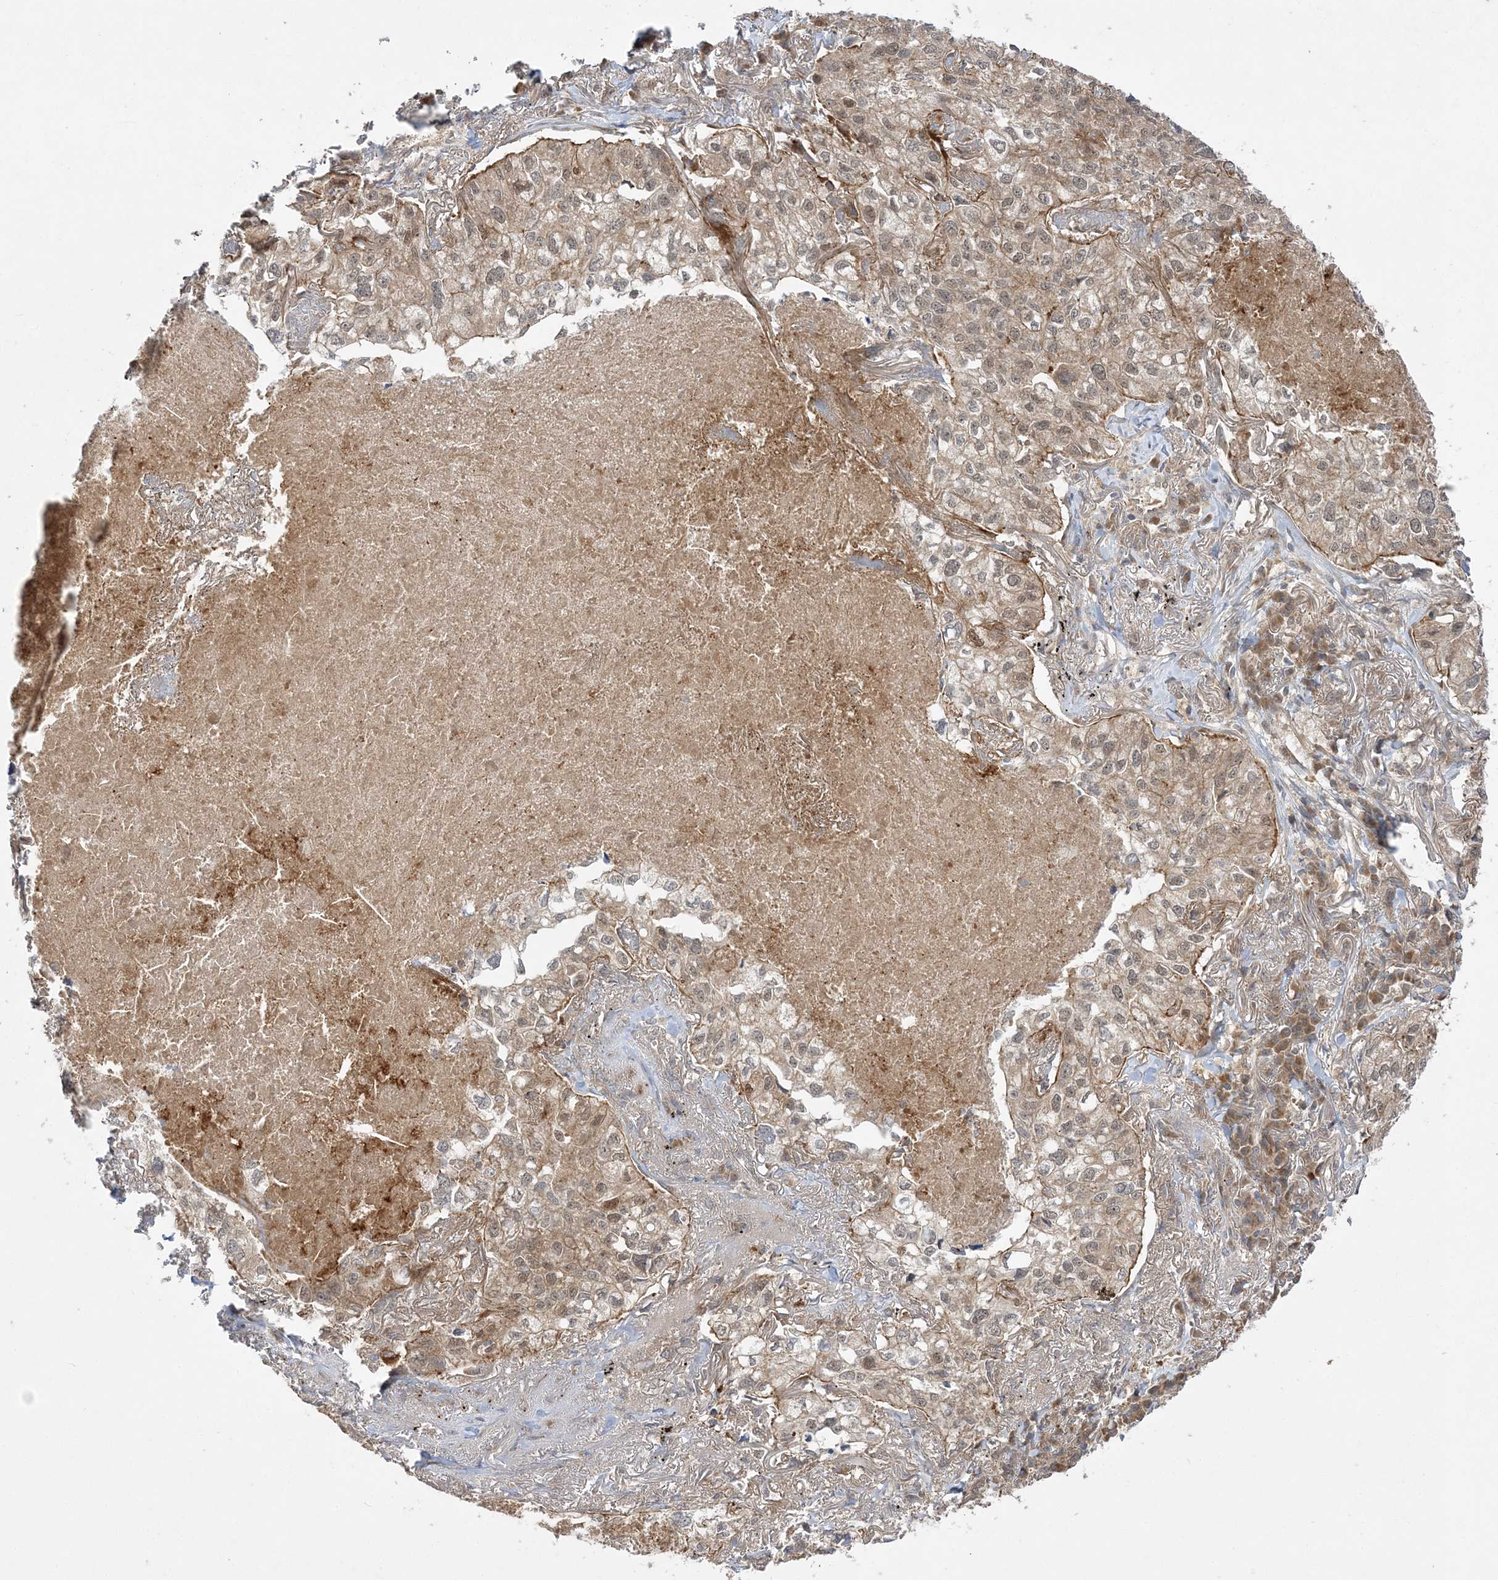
{"staining": {"intensity": "weak", "quantity": ">75%", "location": "cytoplasmic/membranous,nuclear"}, "tissue": "lung cancer", "cell_type": "Tumor cells", "image_type": "cancer", "snomed": [{"axis": "morphology", "description": "Adenocarcinoma, NOS"}, {"axis": "topography", "description": "Lung"}], "caption": "A high-resolution photomicrograph shows IHC staining of lung adenocarcinoma, which reveals weak cytoplasmic/membranous and nuclear staining in about >75% of tumor cells.", "gene": "MMADHC", "patient": {"sex": "male", "age": 65}}